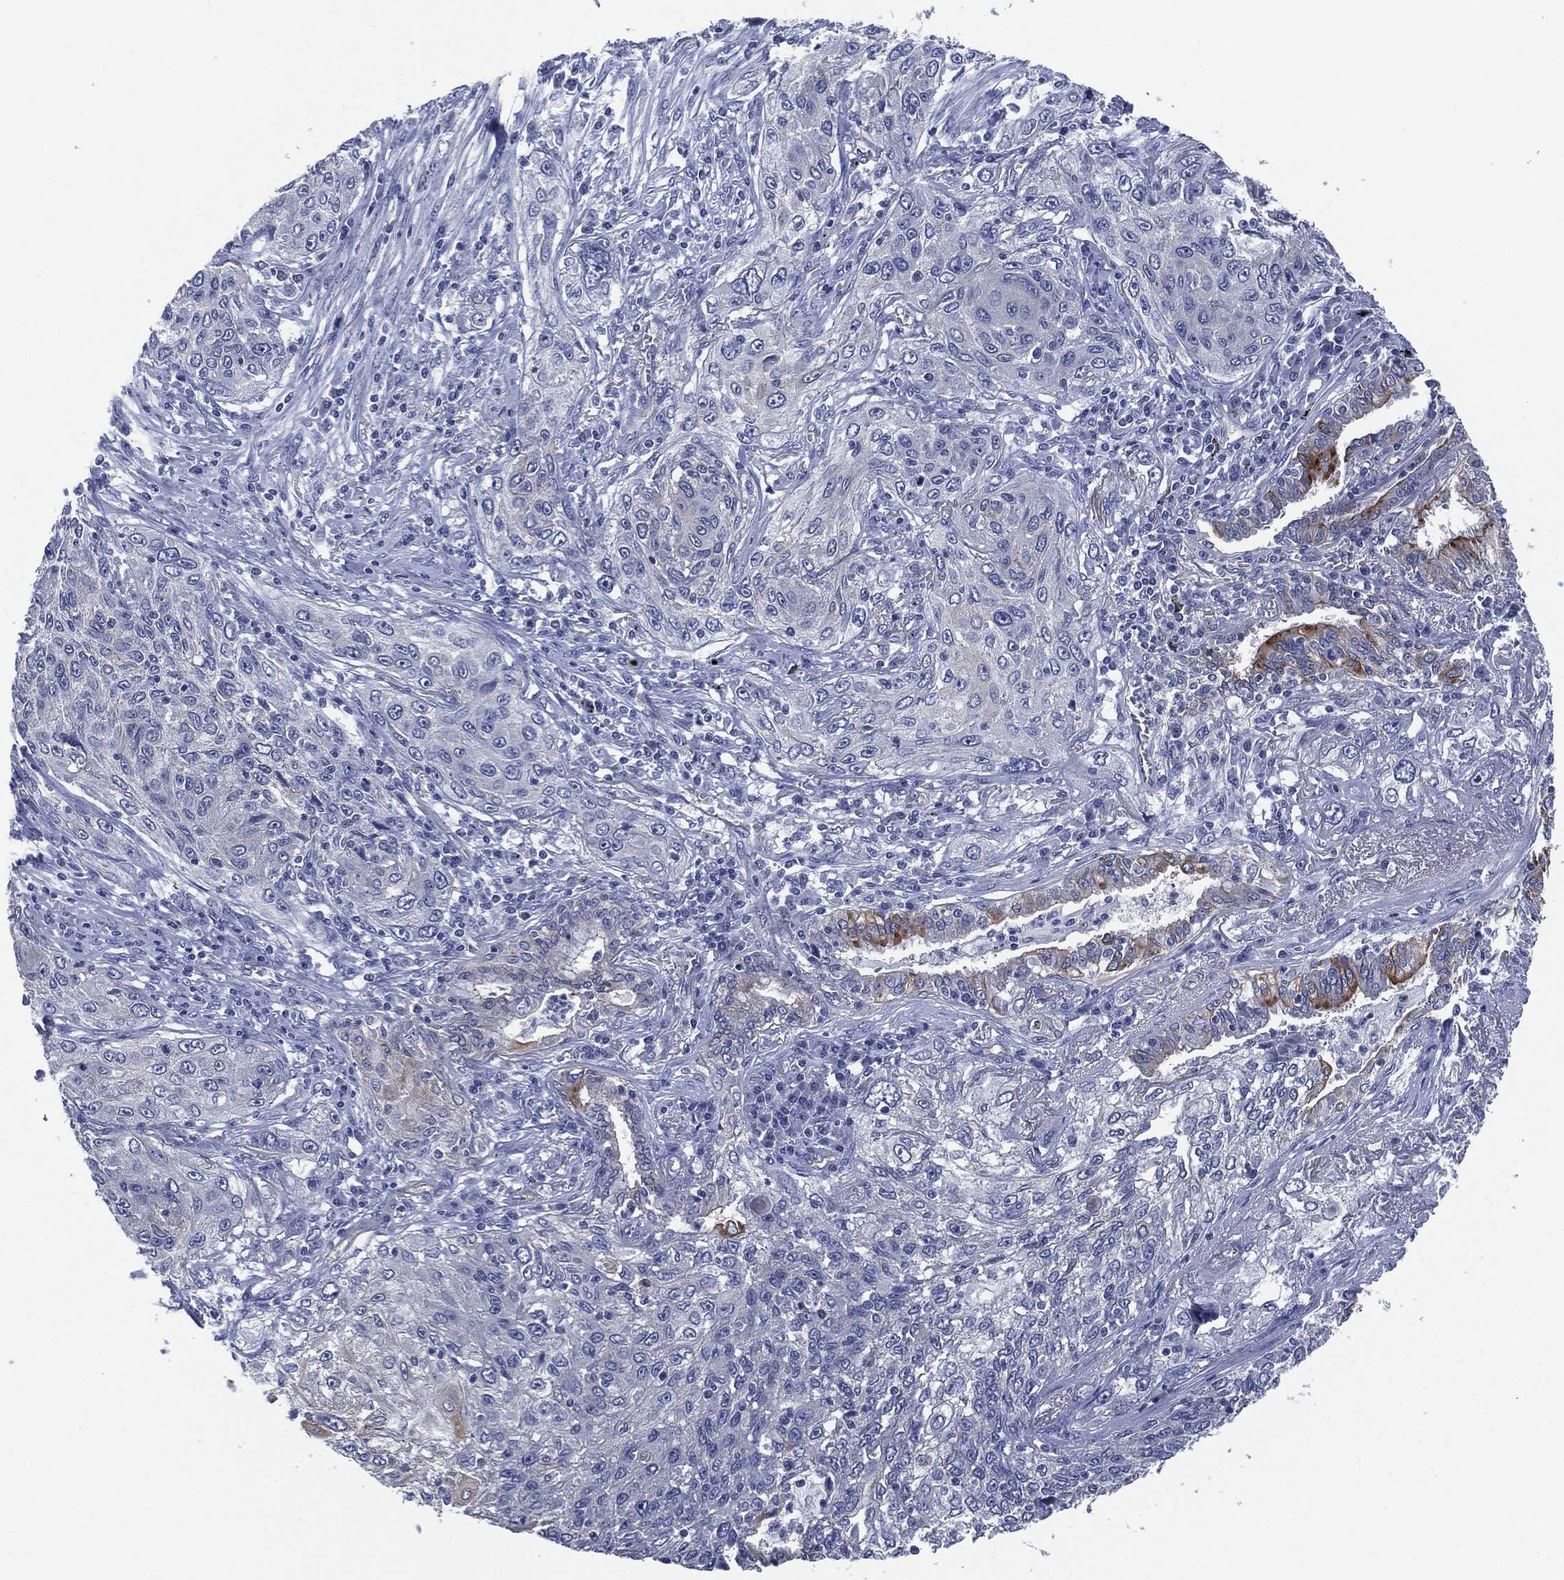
{"staining": {"intensity": "moderate", "quantity": "<25%", "location": "cytoplasmic/membranous"}, "tissue": "lung cancer", "cell_type": "Tumor cells", "image_type": "cancer", "snomed": [{"axis": "morphology", "description": "Squamous cell carcinoma, NOS"}, {"axis": "topography", "description": "Lung"}], "caption": "Lung cancer tissue demonstrates moderate cytoplasmic/membranous positivity in about <25% of tumor cells", "gene": "SHROOM2", "patient": {"sex": "female", "age": 69}}